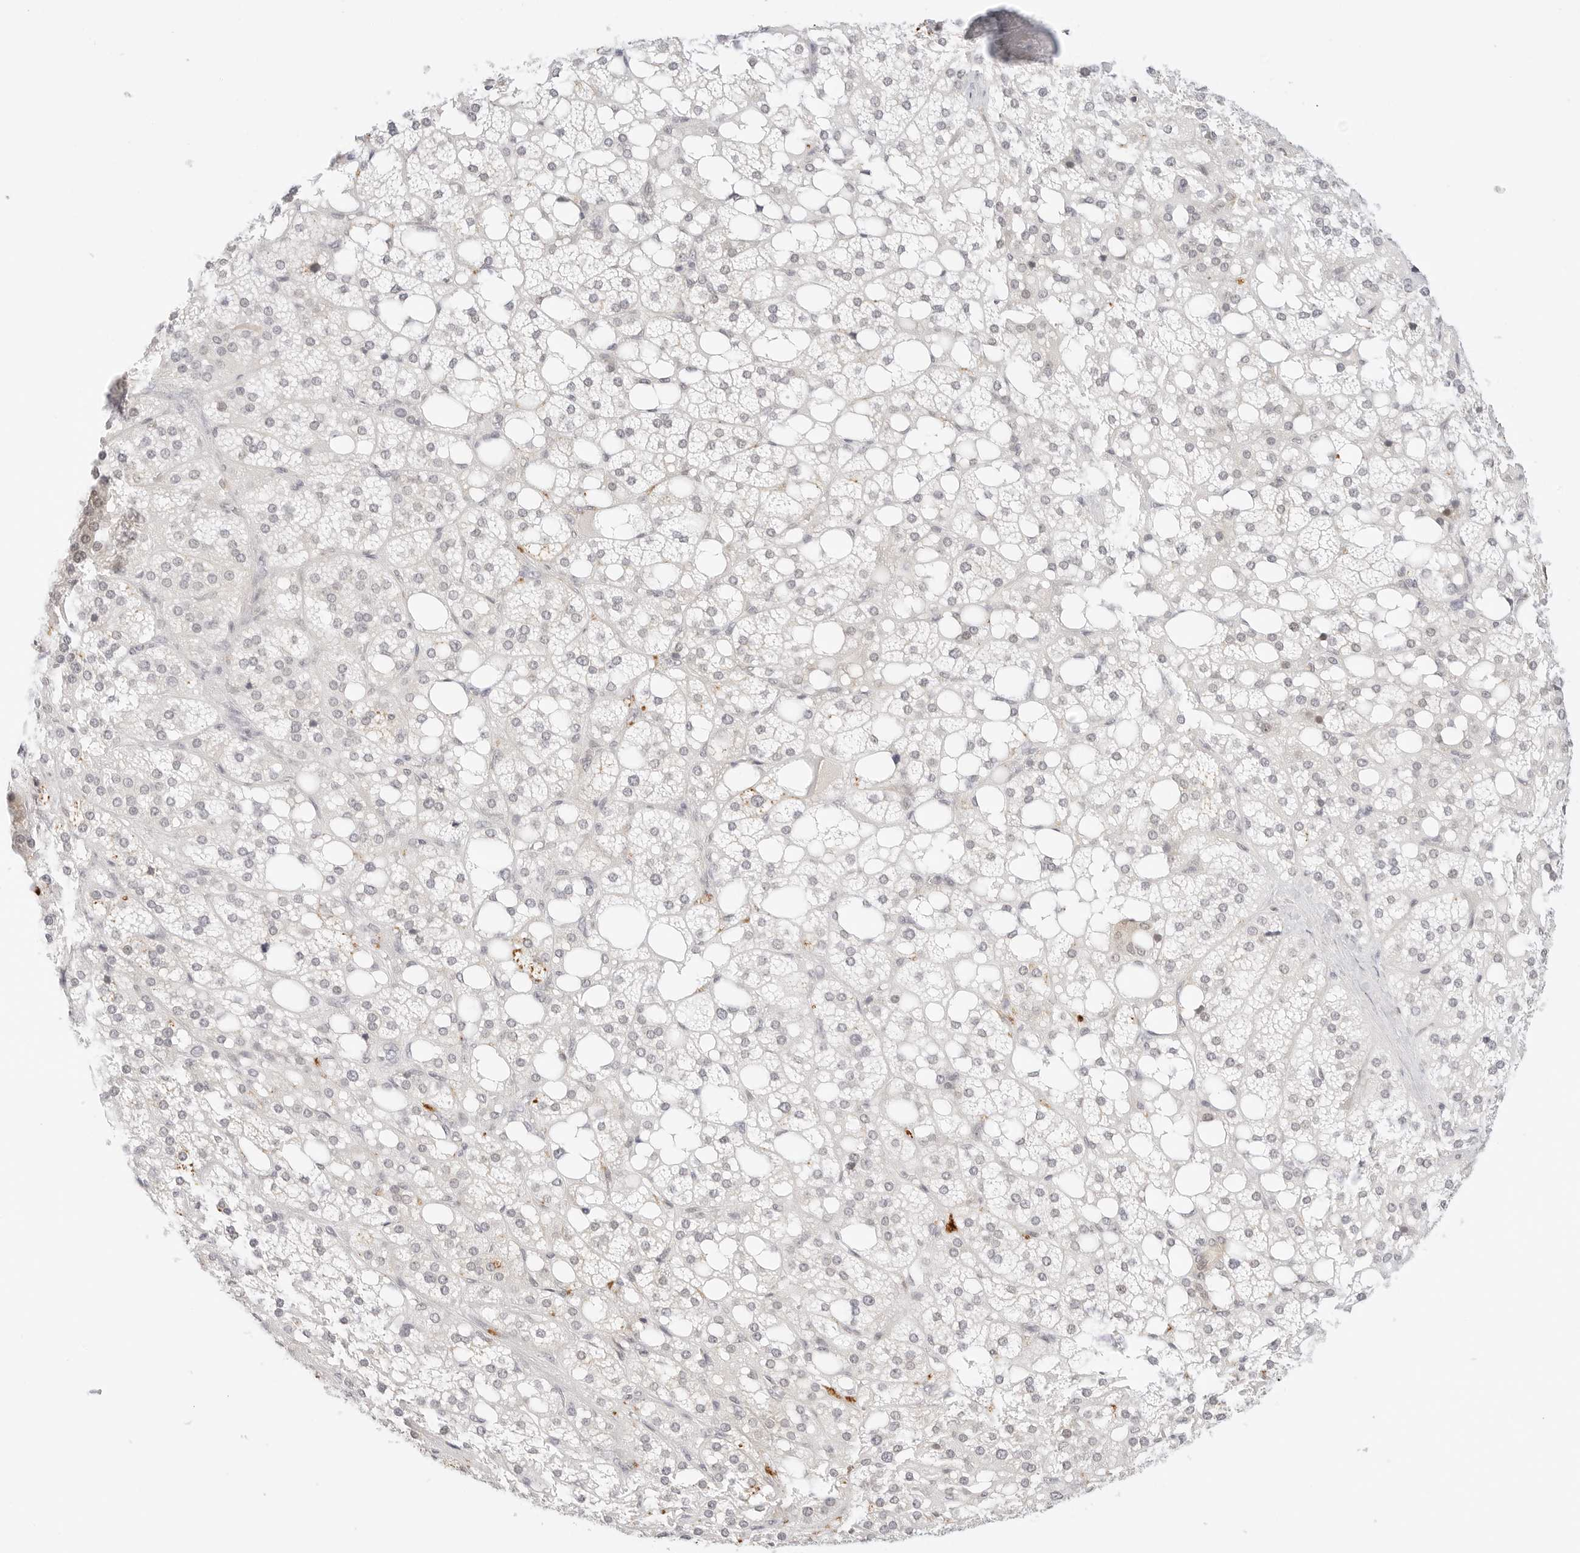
{"staining": {"intensity": "moderate", "quantity": "<25%", "location": "cytoplasmic/membranous,nuclear"}, "tissue": "adrenal gland", "cell_type": "Glandular cells", "image_type": "normal", "snomed": [{"axis": "morphology", "description": "Normal tissue, NOS"}, {"axis": "topography", "description": "Adrenal gland"}], "caption": "Moderate cytoplasmic/membranous,nuclear expression is present in approximately <25% of glandular cells in benign adrenal gland. (DAB (3,3'-diaminobenzidine) IHC, brown staining for protein, blue staining for nuclei).", "gene": "XKR4", "patient": {"sex": "female", "age": 59}}